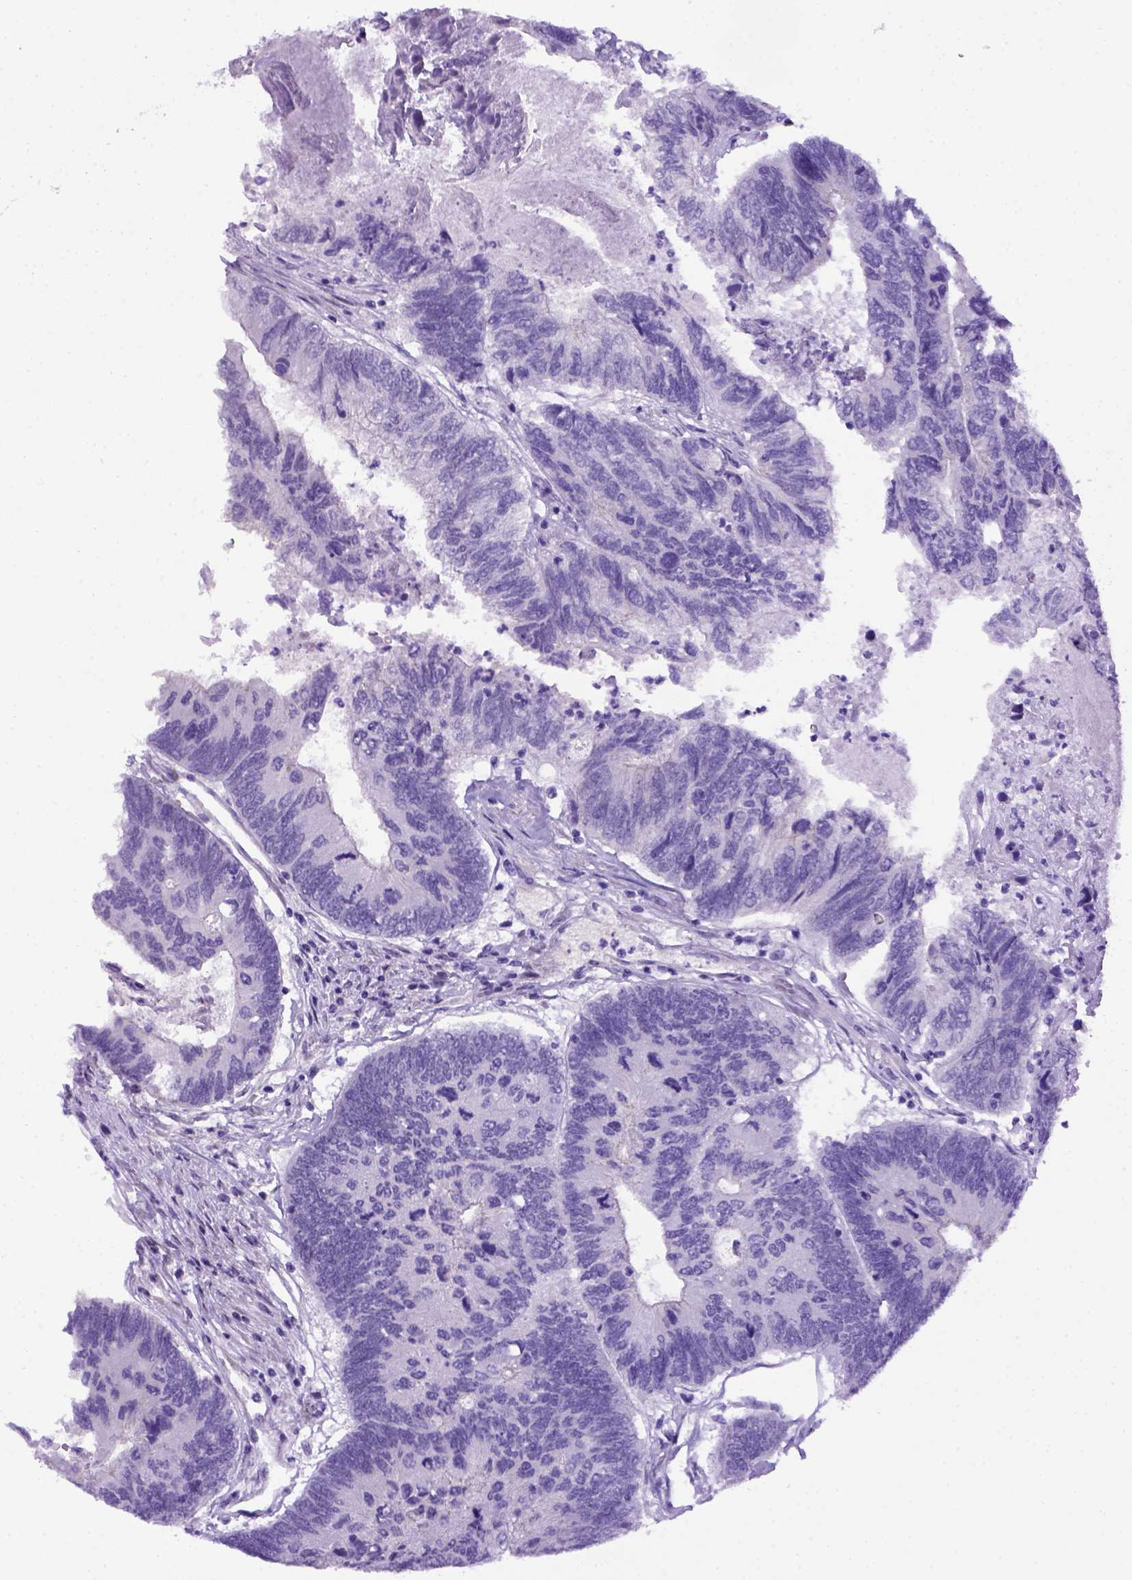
{"staining": {"intensity": "negative", "quantity": "none", "location": "none"}, "tissue": "colorectal cancer", "cell_type": "Tumor cells", "image_type": "cancer", "snomed": [{"axis": "morphology", "description": "Adenocarcinoma, NOS"}, {"axis": "topography", "description": "Colon"}], "caption": "A high-resolution image shows immunohistochemistry staining of adenocarcinoma (colorectal), which displays no significant expression in tumor cells.", "gene": "ADAM12", "patient": {"sex": "female", "age": 67}}